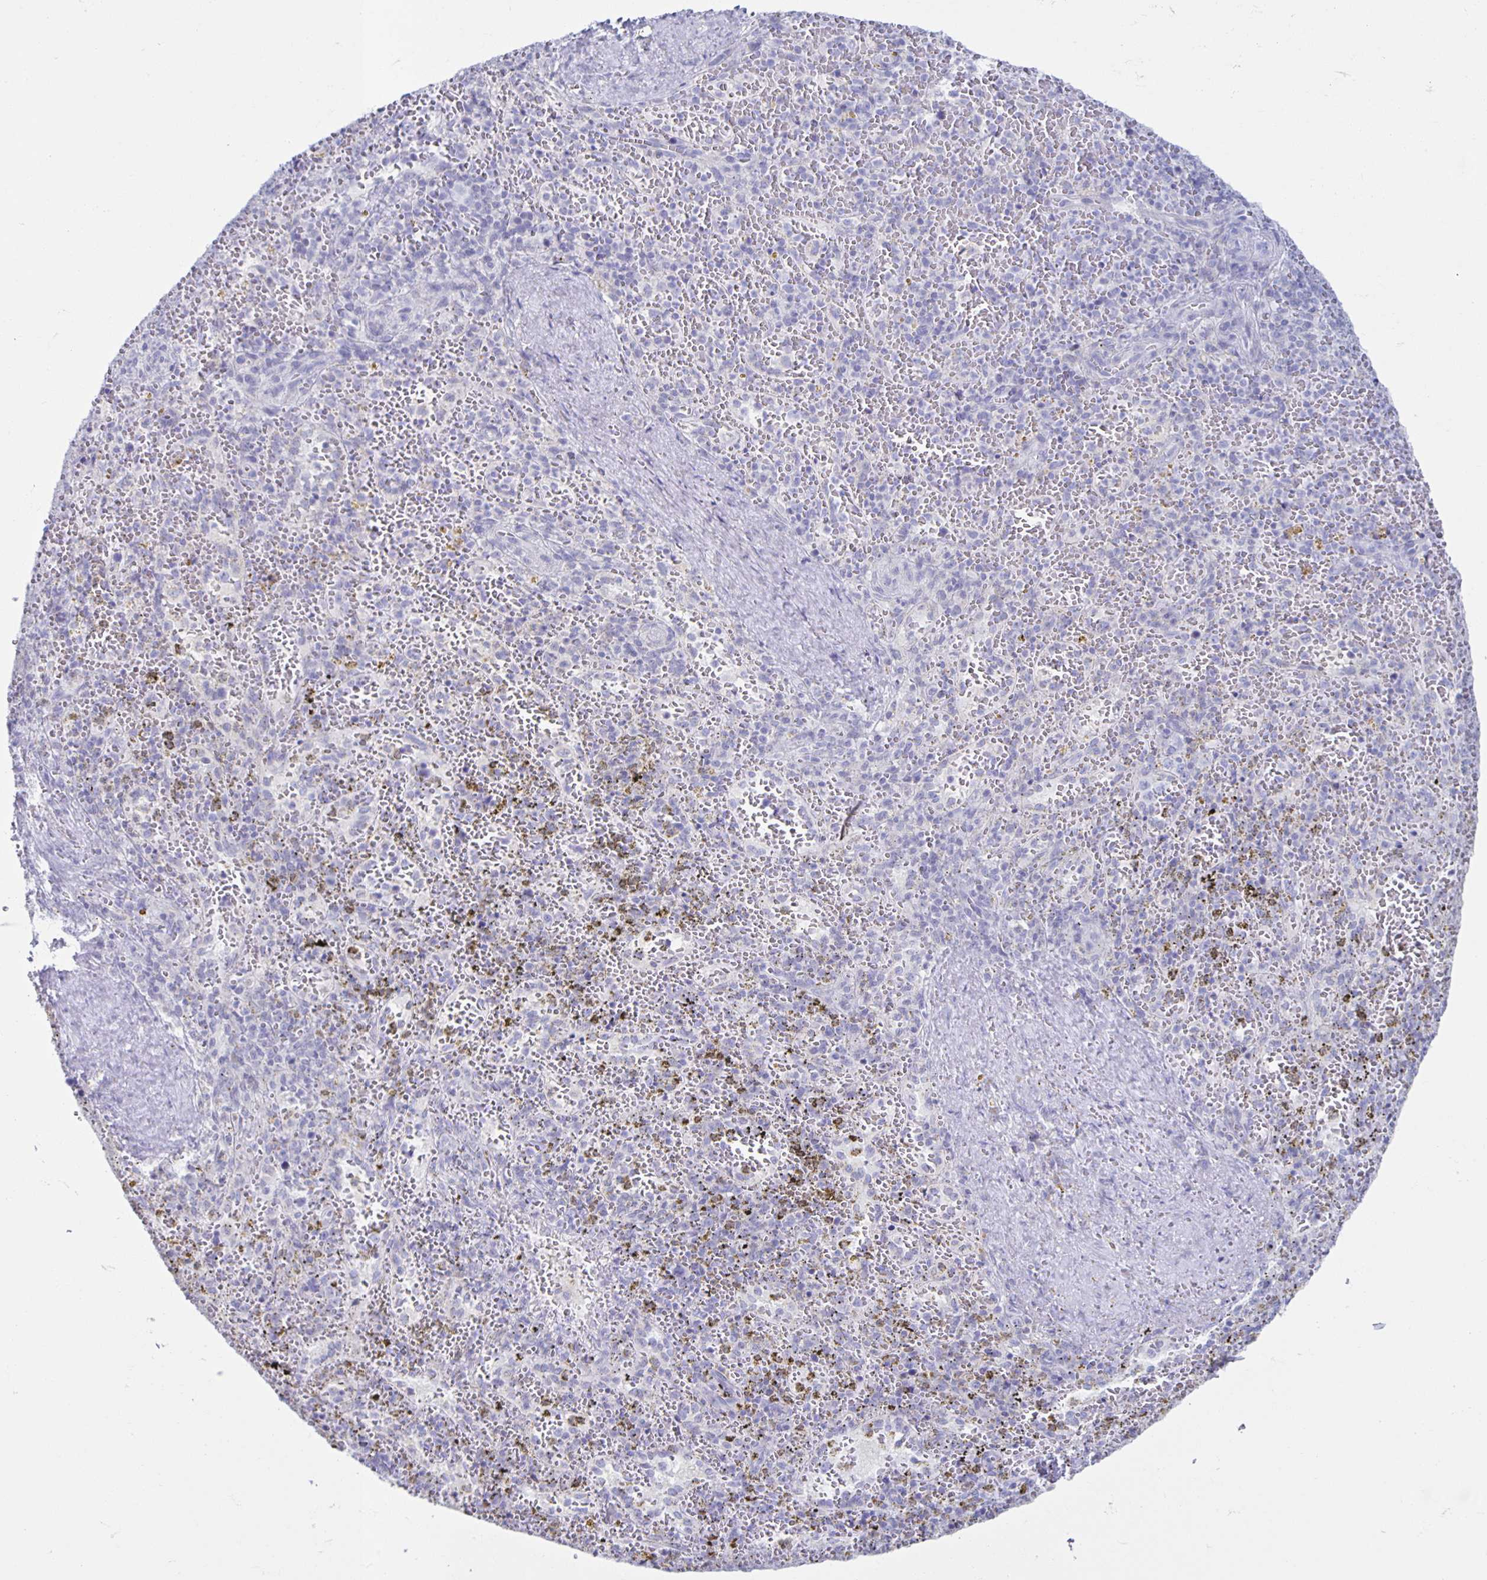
{"staining": {"intensity": "negative", "quantity": "none", "location": "none"}, "tissue": "spleen", "cell_type": "Cells in red pulp", "image_type": "normal", "snomed": [{"axis": "morphology", "description": "Normal tissue, NOS"}, {"axis": "topography", "description": "Spleen"}], "caption": "Immunohistochemical staining of benign human spleen shows no significant staining in cells in red pulp.", "gene": "CT45A10", "patient": {"sex": "female", "age": 50}}